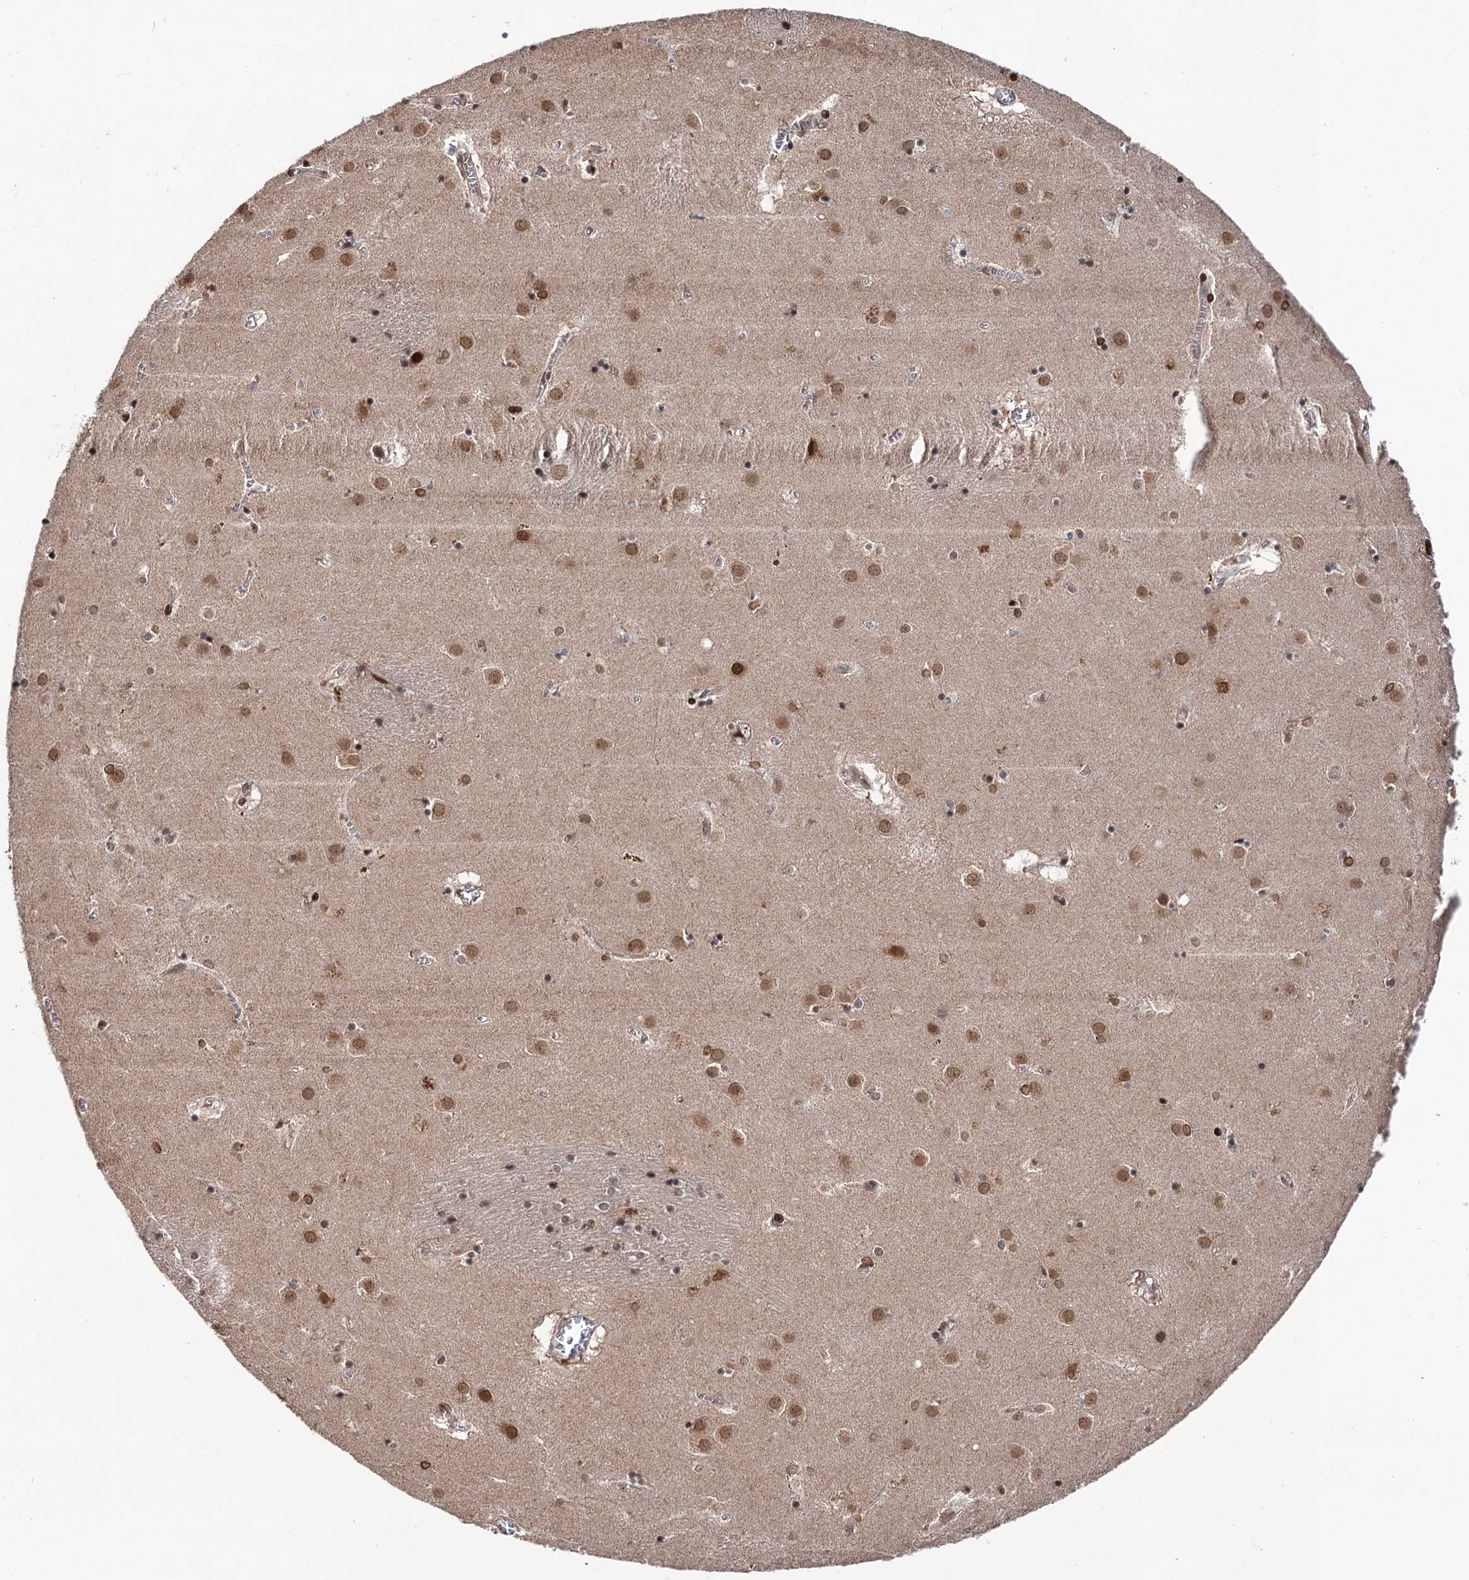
{"staining": {"intensity": "moderate", "quantity": "25%-75%", "location": "nuclear"}, "tissue": "caudate", "cell_type": "Glial cells", "image_type": "normal", "snomed": [{"axis": "morphology", "description": "Normal tissue, NOS"}, {"axis": "topography", "description": "Lateral ventricle wall"}], "caption": "Protein staining shows moderate nuclear positivity in approximately 25%-75% of glial cells in normal caudate.", "gene": "CCDC77", "patient": {"sex": "male", "age": 70}}